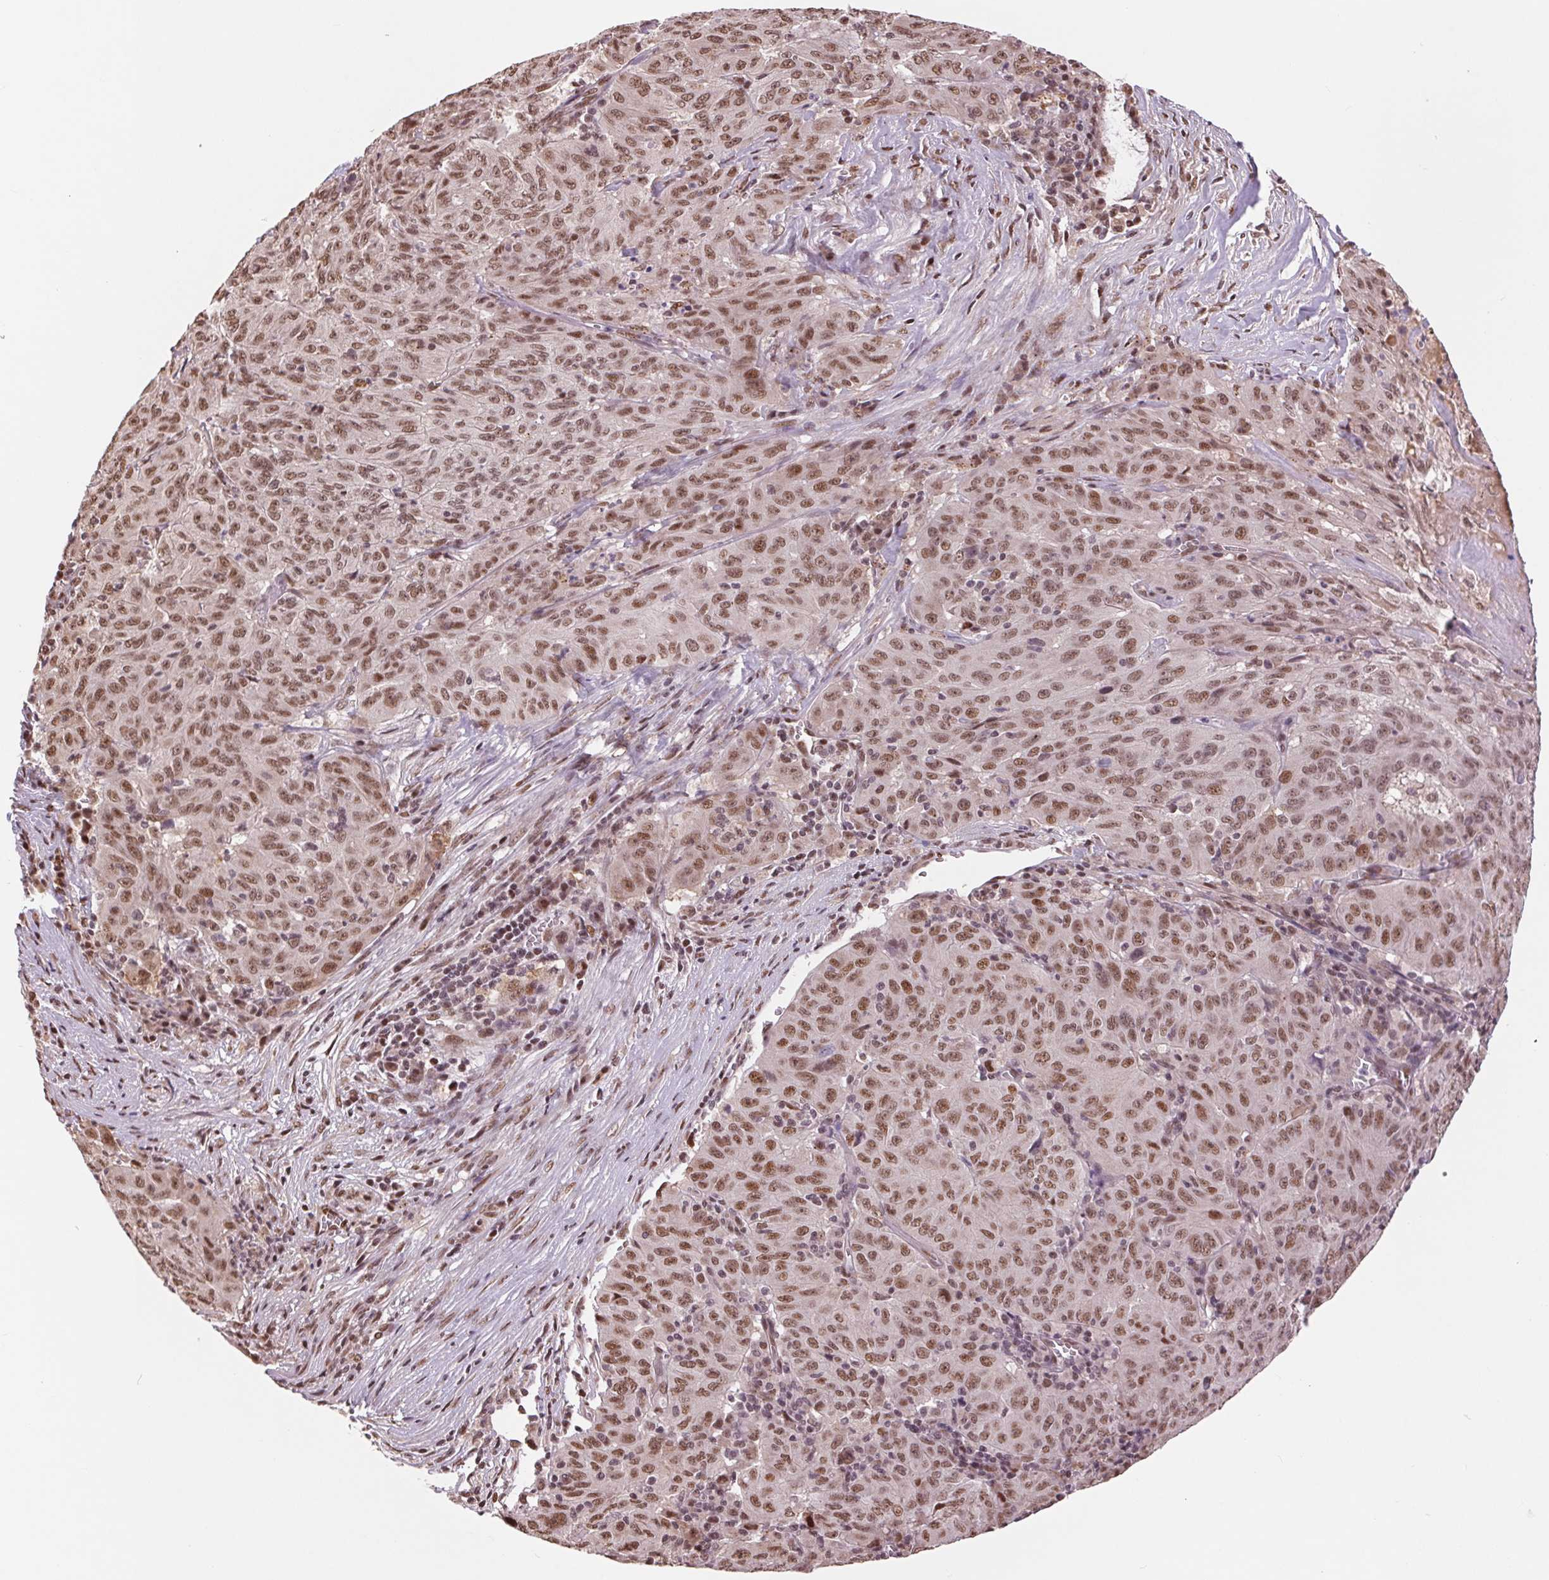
{"staining": {"intensity": "moderate", "quantity": ">75%", "location": "nuclear"}, "tissue": "pancreatic cancer", "cell_type": "Tumor cells", "image_type": "cancer", "snomed": [{"axis": "morphology", "description": "Adenocarcinoma, NOS"}, {"axis": "topography", "description": "Pancreas"}], "caption": "IHC staining of pancreatic cancer, which exhibits medium levels of moderate nuclear staining in about >75% of tumor cells indicating moderate nuclear protein positivity. The staining was performed using DAB (3,3'-diaminobenzidine) (brown) for protein detection and nuclei were counterstained in hematoxylin (blue).", "gene": "RAD23A", "patient": {"sex": "male", "age": 63}}